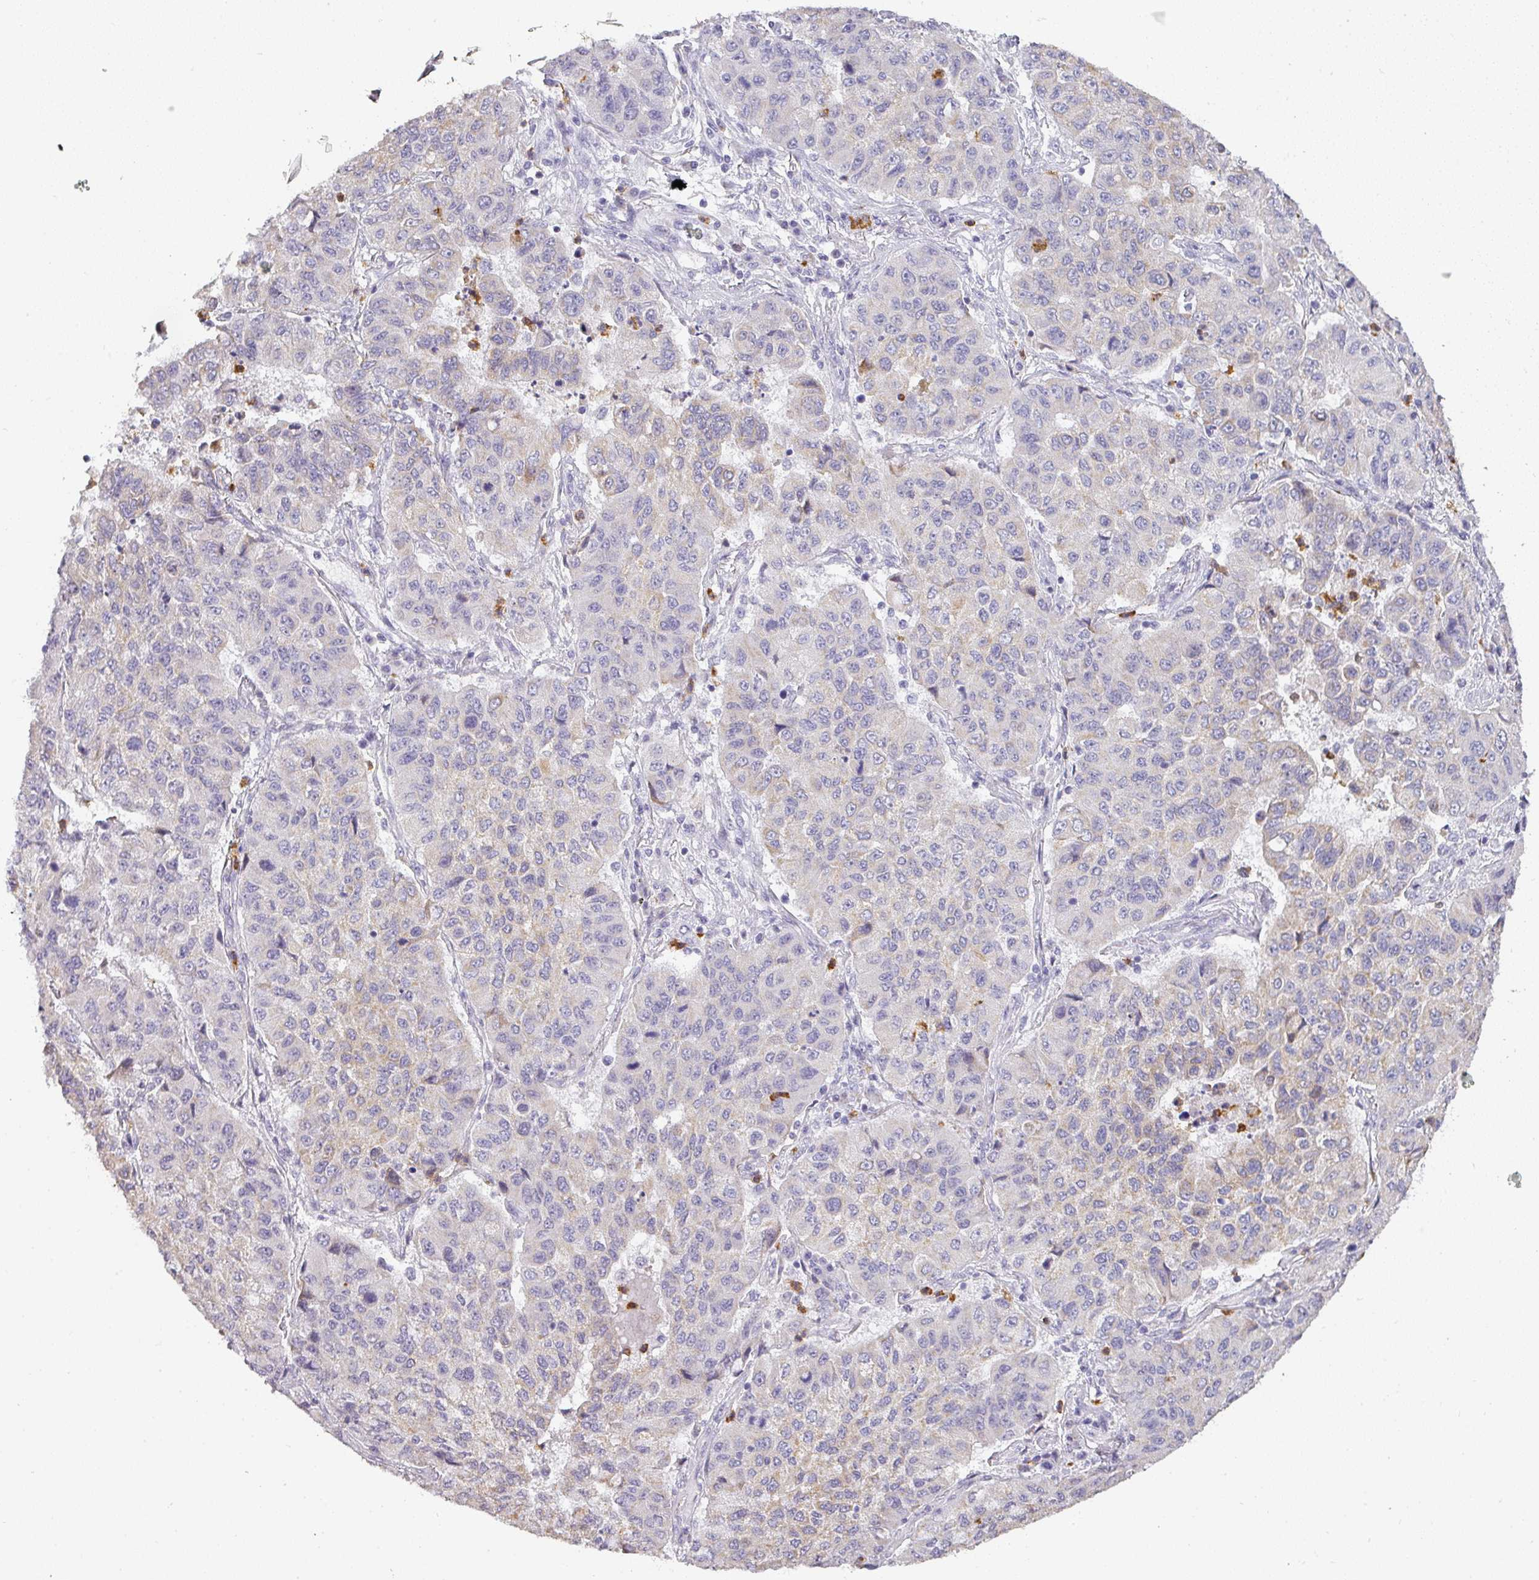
{"staining": {"intensity": "weak", "quantity": "<25%", "location": "cytoplasmic/membranous"}, "tissue": "lung cancer", "cell_type": "Tumor cells", "image_type": "cancer", "snomed": [{"axis": "morphology", "description": "Squamous cell carcinoma, NOS"}, {"axis": "topography", "description": "Lung"}], "caption": "Histopathology image shows no significant protein staining in tumor cells of lung cancer (squamous cell carcinoma). (DAB (3,3'-diaminobenzidine) immunohistochemistry (IHC) with hematoxylin counter stain).", "gene": "CAMP", "patient": {"sex": "male", "age": 74}}